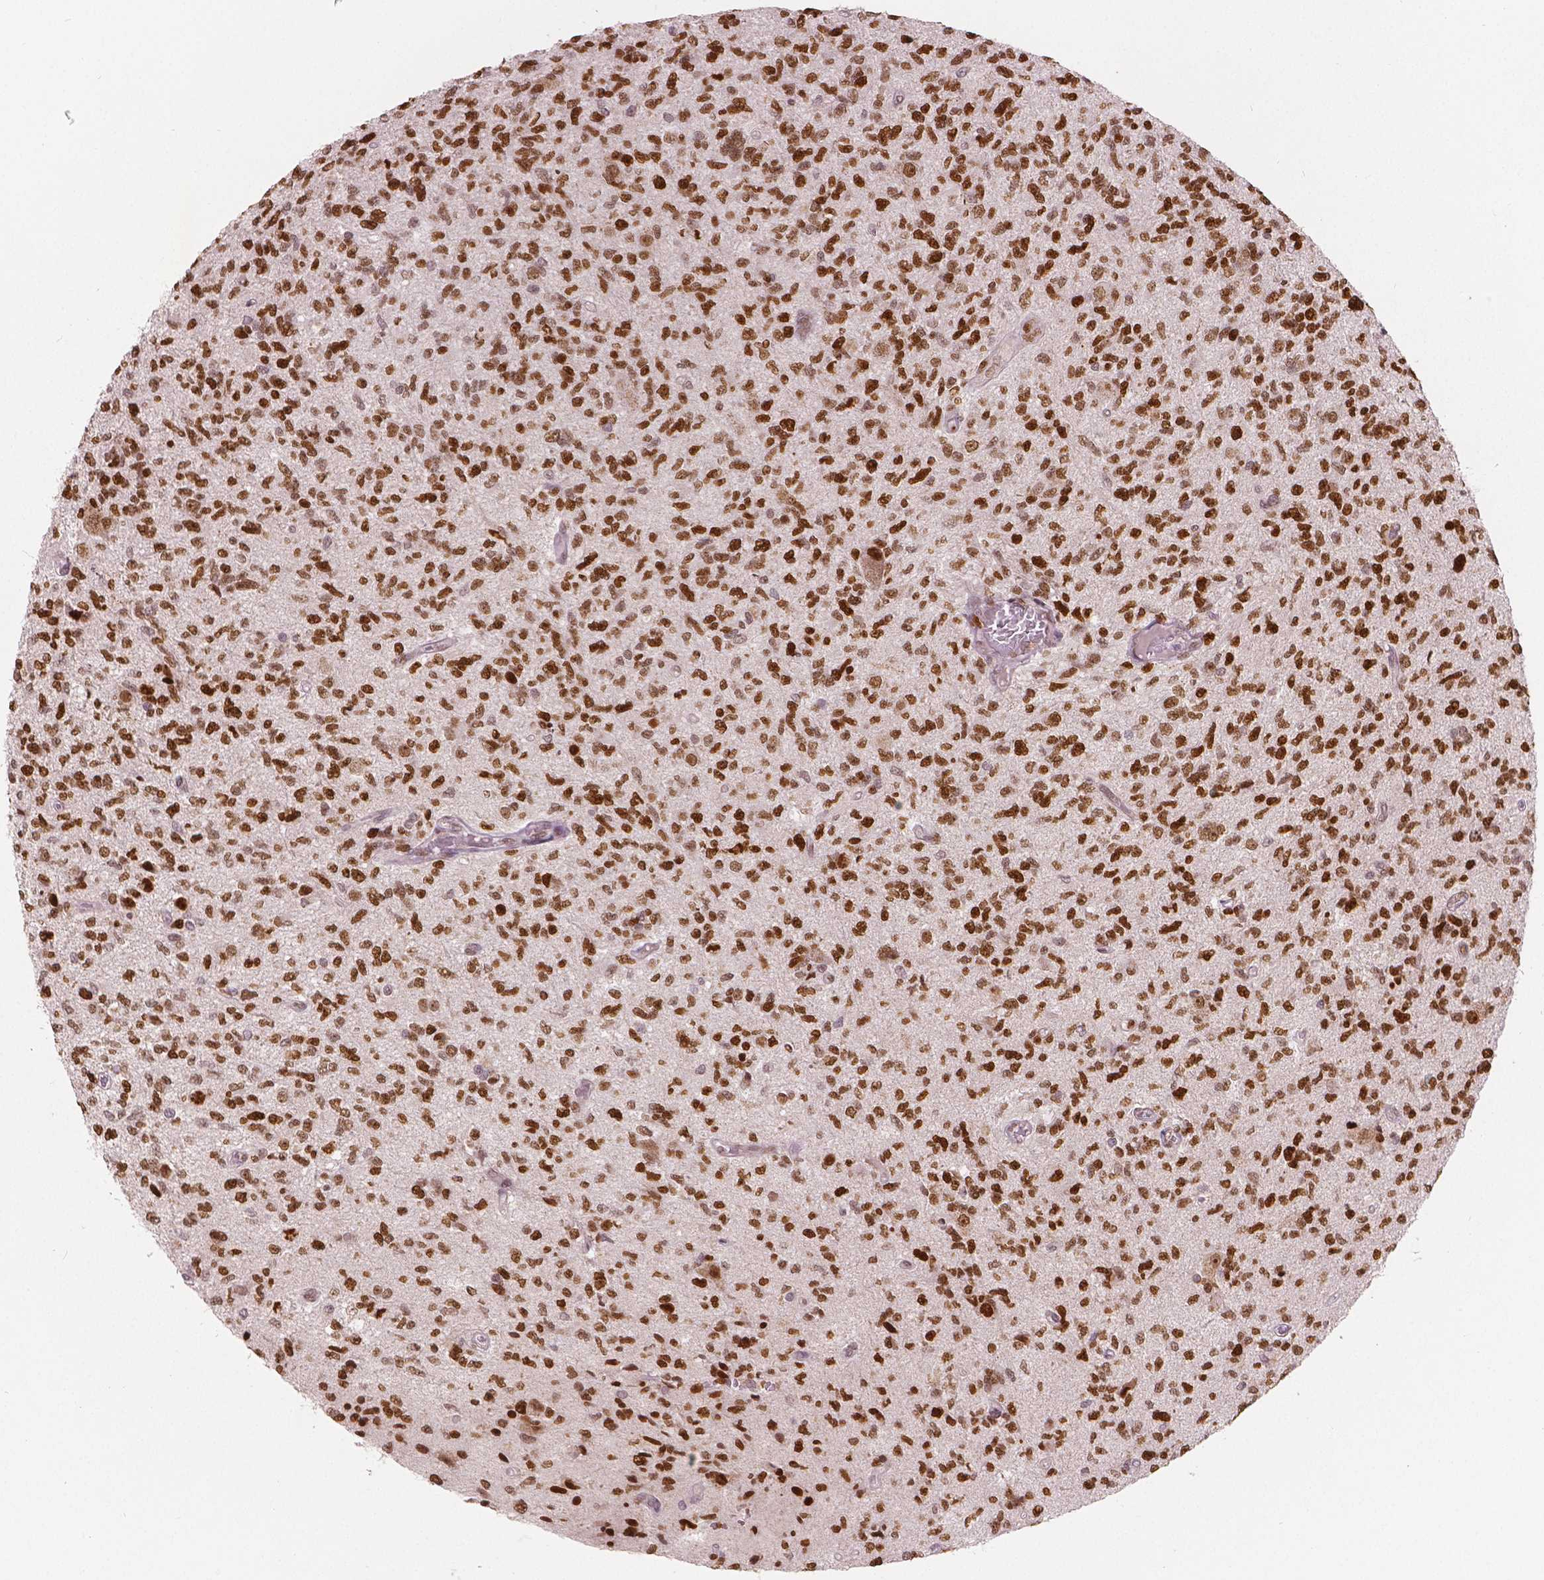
{"staining": {"intensity": "strong", "quantity": ">75%", "location": "nuclear"}, "tissue": "glioma", "cell_type": "Tumor cells", "image_type": "cancer", "snomed": [{"axis": "morphology", "description": "Glioma, malignant, High grade"}, {"axis": "topography", "description": "Brain"}], "caption": "Brown immunohistochemical staining in glioma displays strong nuclear staining in about >75% of tumor cells.", "gene": "NSD2", "patient": {"sex": "male", "age": 56}}